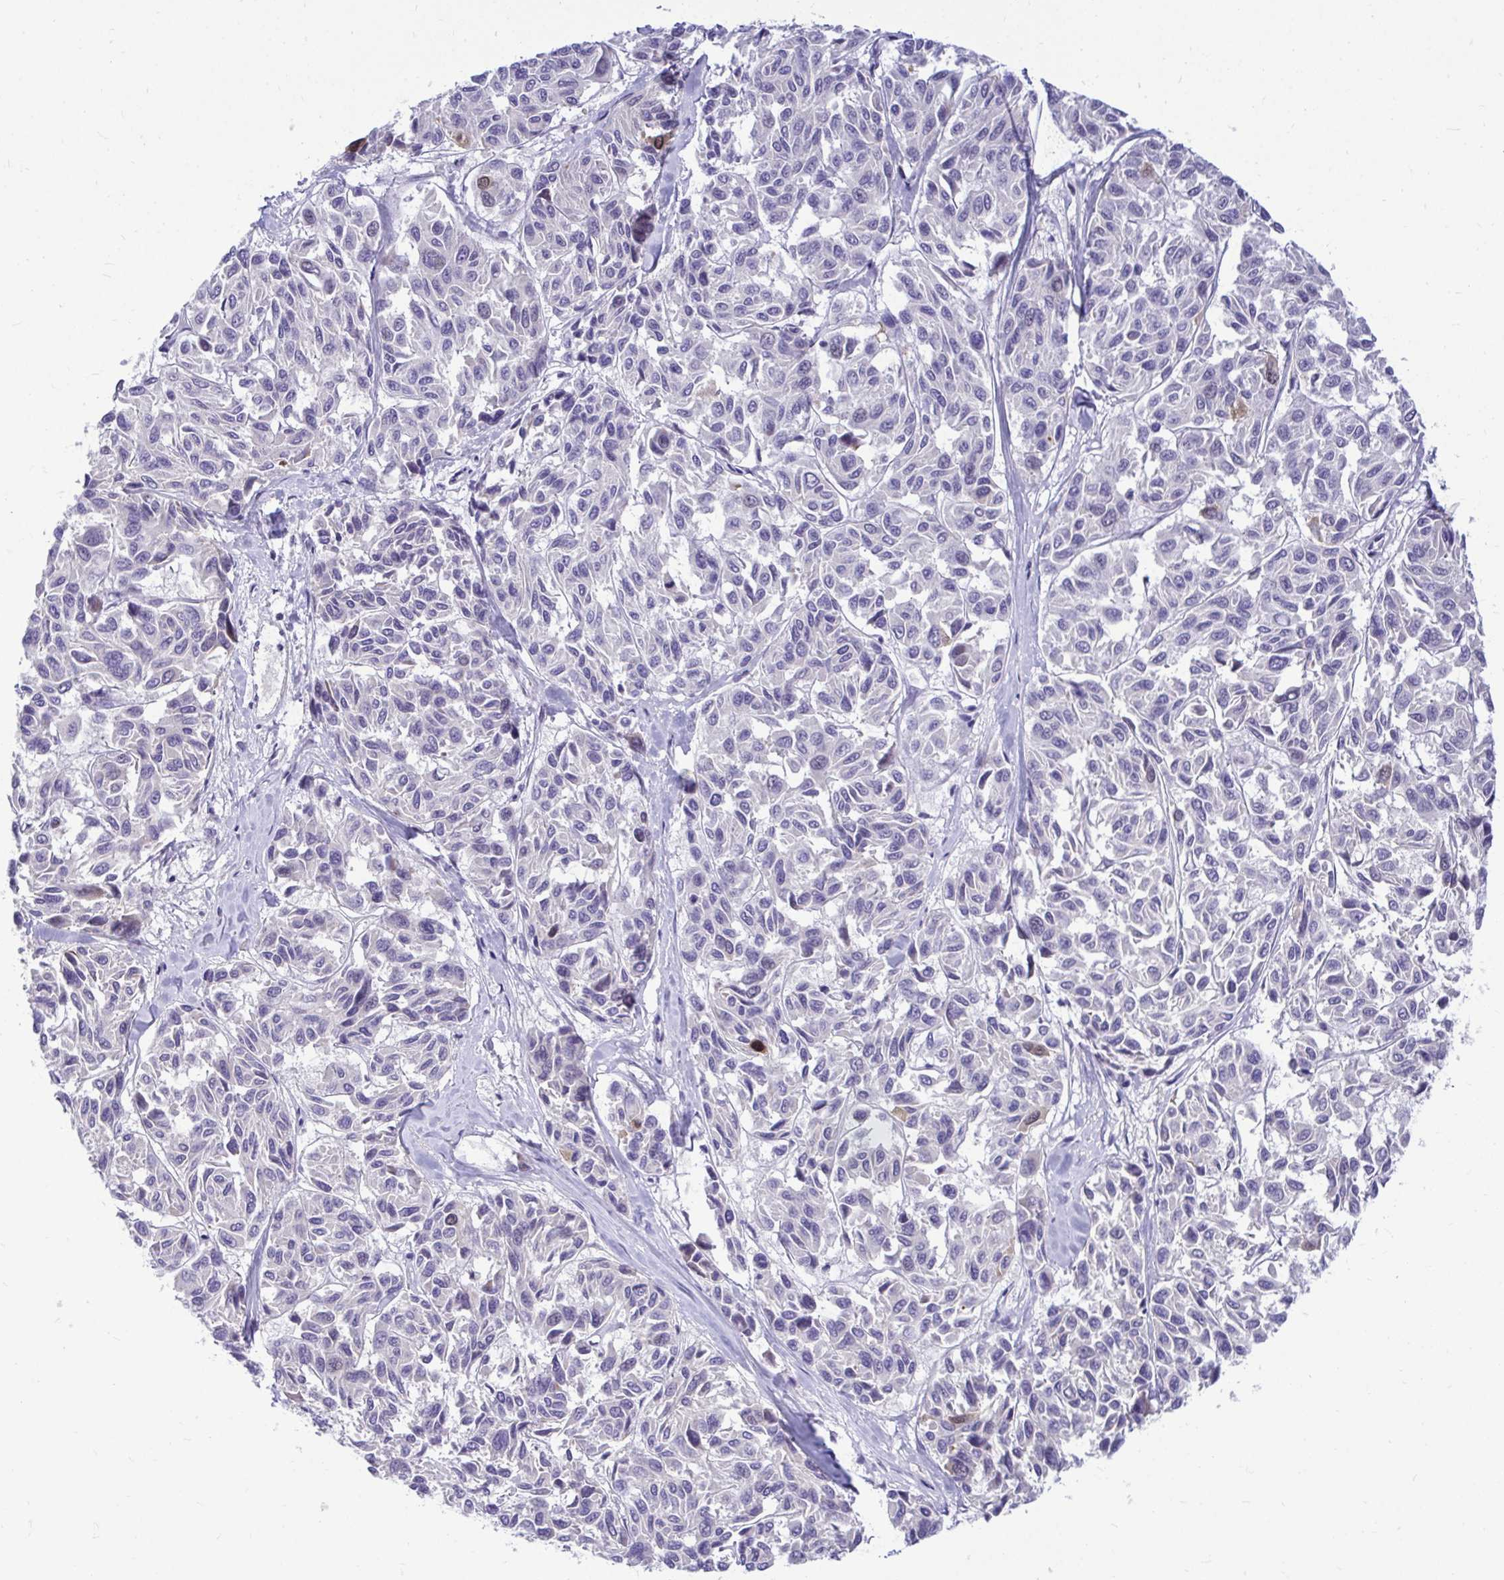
{"staining": {"intensity": "moderate", "quantity": "<25%", "location": "nuclear"}, "tissue": "melanoma", "cell_type": "Tumor cells", "image_type": "cancer", "snomed": [{"axis": "morphology", "description": "Malignant melanoma, NOS"}, {"axis": "topography", "description": "Skin"}], "caption": "Protein expression analysis of human malignant melanoma reveals moderate nuclear expression in approximately <25% of tumor cells.", "gene": "CDC20", "patient": {"sex": "female", "age": 66}}